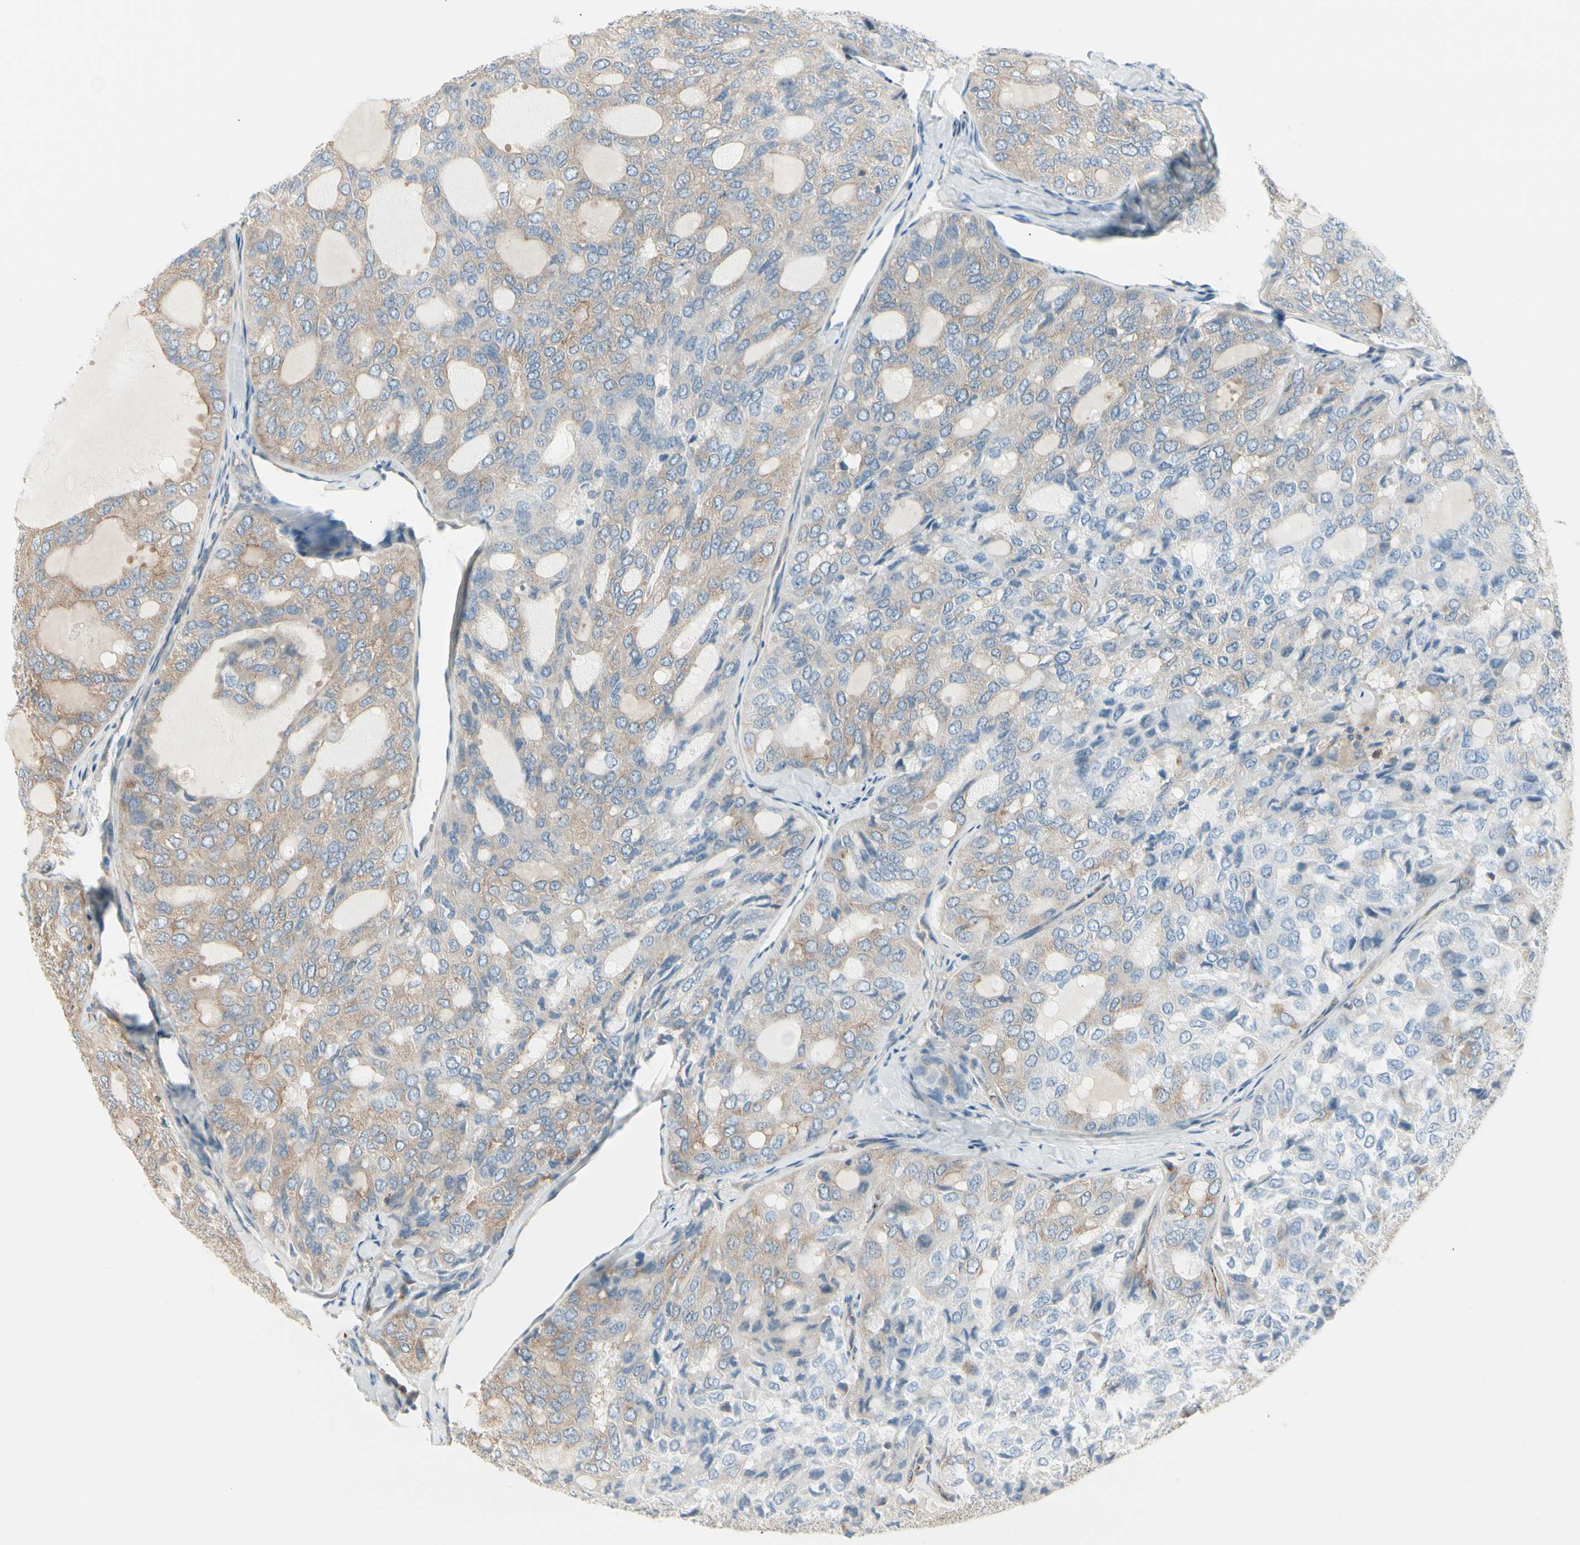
{"staining": {"intensity": "weak", "quantity": ">75%", "location": "cytoplasmic/membranous"}, "tissue": "thyroid cancer", "cell_type": "Tumor cells", "image_type": "cancer", "snomed": [{"axis": "morphology", "description": "Follicular adenoma carcinoma, NOS"}, {"axis": "topography", "description": "Thyroid gland"}], "caption": "DAB immunohistochemical staining of human thyroid cancer demonstrates weak cytoplasmic/membranous protein staining in approximately >75% of tumor cells.", "gene": "AGFG1", "patient": {"sex": "male", "age": 75}}